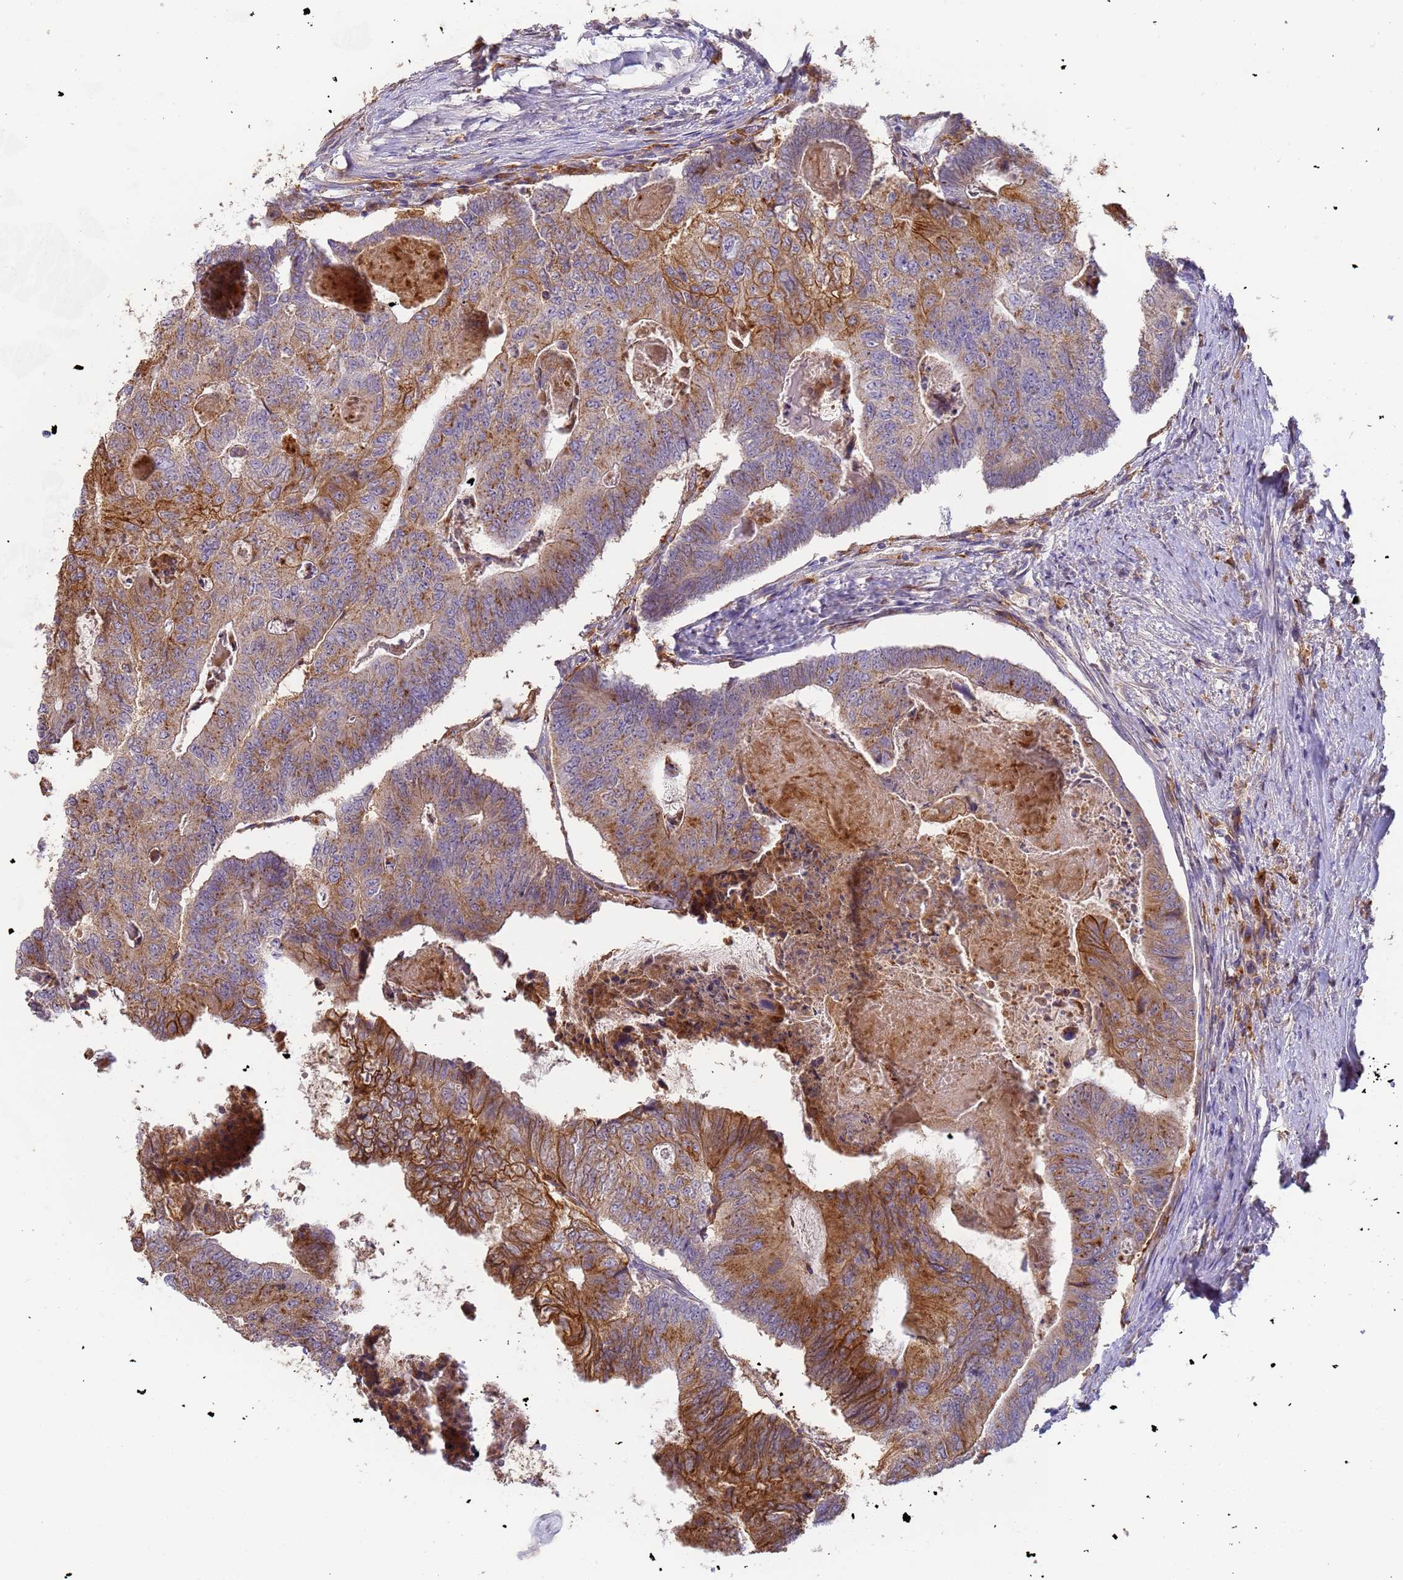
{"staining": {"intensity": "strong", "quantity": "25%-75%", "location": "cytoplasmic/membranous"}, "tissue": "colorectal cancer", "cell_type": "Tumor cells", "image_type": "cancer", "snomed": [{"axis": "morphology", "description": "Adenocarcinoma, NOS"}, {"axis": "topography", "description": "Colon"}], "caption": "Colorectal adenocarcinoma was stained to show a protein in brown. There is high levels of strong cytoplasmic/membranous staining in approximately 25%-75% of tumor cells. (DAB (3,3'-diaminobenzidine) = brown stain, brightfield microscopy at high magnification).", "gene": "M6PR", "patient": {"sex": "female", "age": 67}}